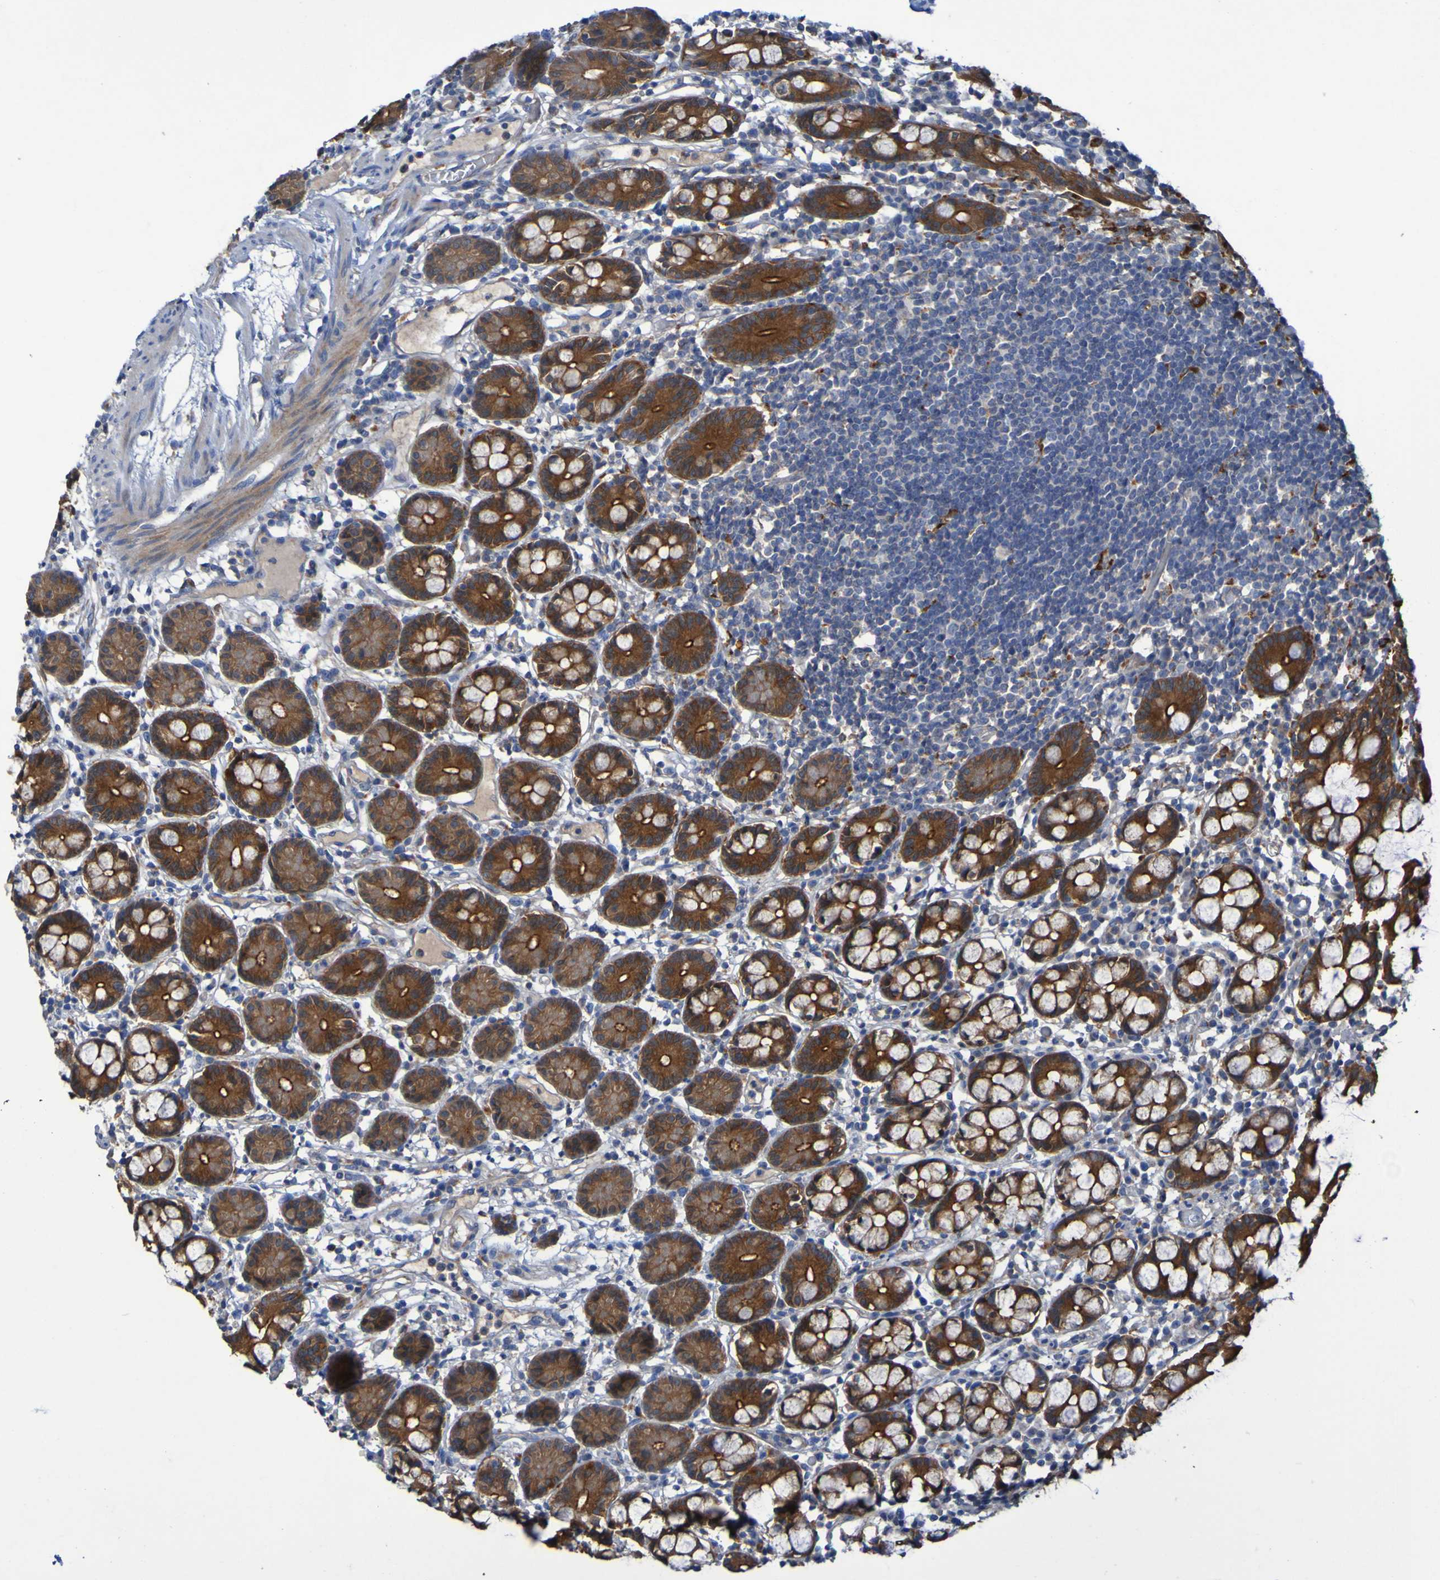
{"staining": {"intensity": "strong", "quantity": ">75%", "location": "cytoplasmic/membranous"}, "tissue": "small intestine", "cell_type": "Glandular cells", "image_type": "normal", "snomed": [{"axis": "morphology", "description": "Normal tissue, NOS"}, {"axis": "morphology", "description": "Cystadenocarcinoma, serous, Metastatic site"}, {"axis": "topography", "description": "Small intestine"}], "caption": "The histopathology image exhibits immunohistochemical staining of normal small intestine. There is strong cytoplasmic/membranous expression is seen in approximately >75% of glandular cells.", "gene": "ARHGEF16", "patient": {"sex": "female", "age": 61}}